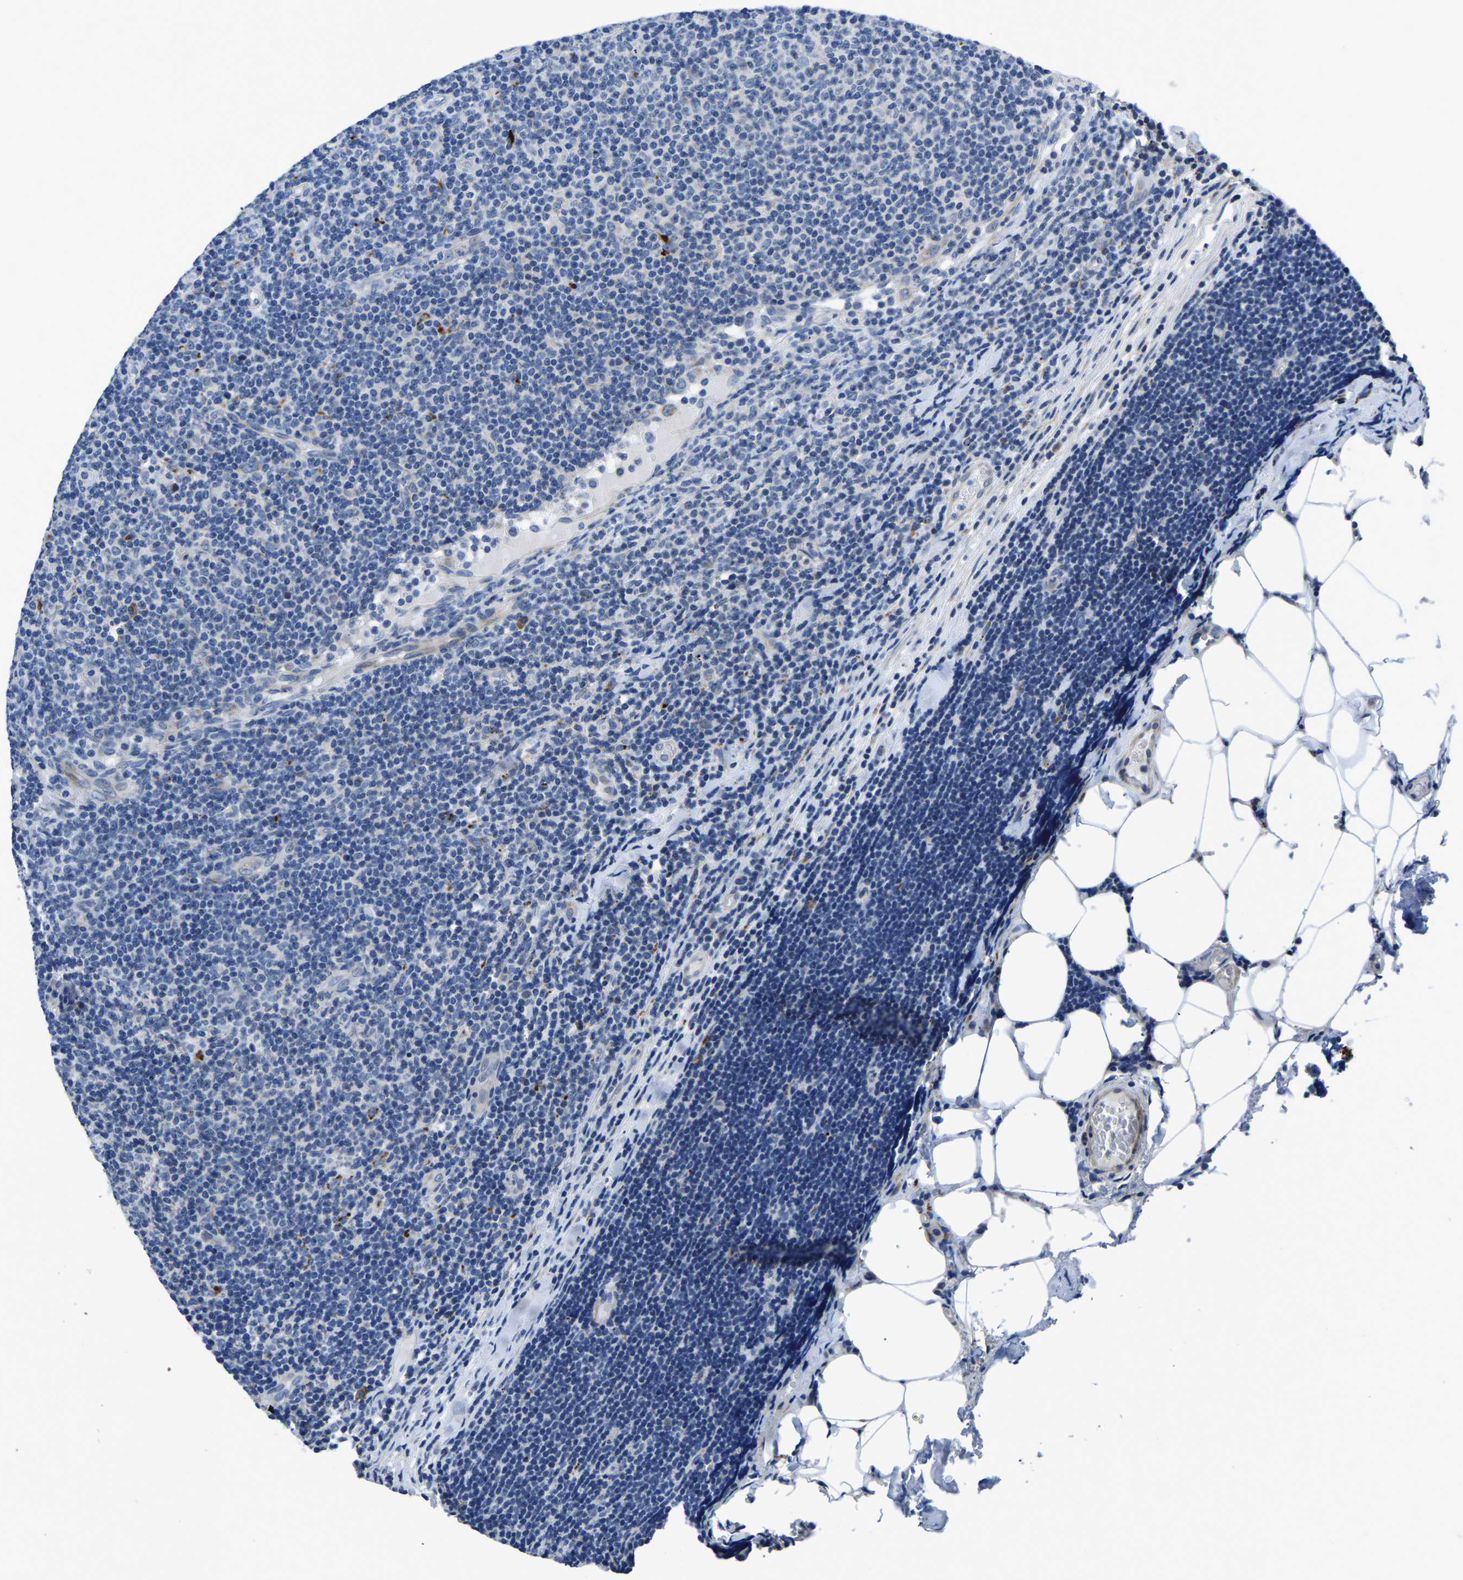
{"staining": {"intensity": "negative", "quantity": "none", "location": "none"}, "tissue": "lymphoma", "cell_type": "Tumor cells", "image_type": "cancer", "snomed": [{"axis": "morphology", "description": "Malignant lymphoma, non-Hodgkin's type, Low grade"}, {"axis": "topography", "description": "Lymph node"}], "caption": "The histopathology image demonstrates no significant staining in tumor cells of low-grade malignant lymphoma, non-Hodgkin's type.", "gene": "PDLIM7", "patient": {"sex": "male", "age": 66}}